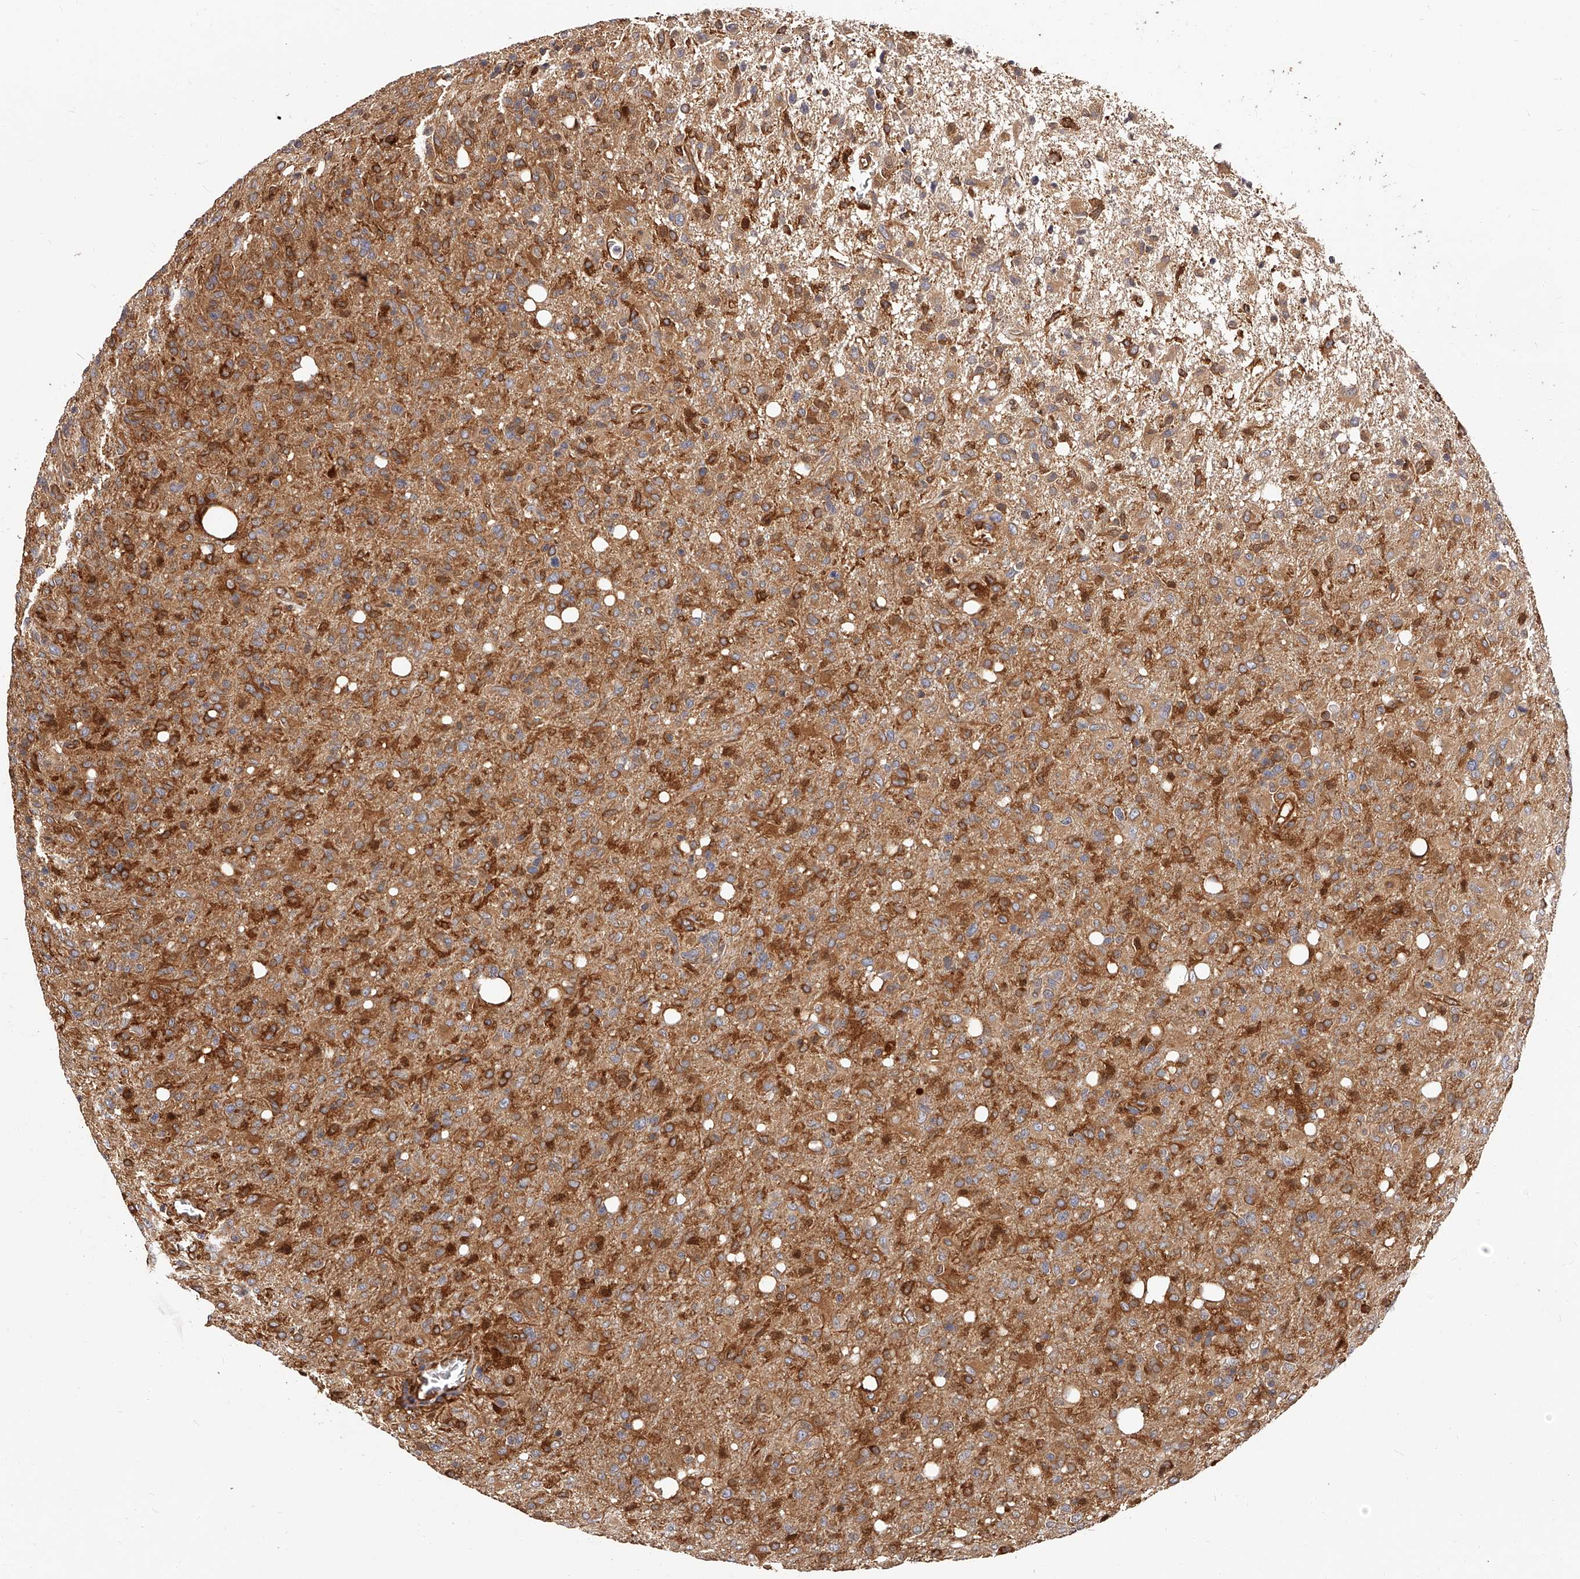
{"staining": {"intensity": "moderate", "quantity": ">75%", "location": "cytoplasmic/membranous"}, "tissue": "glioma", "cell_type": "Tumor cells", "image_type": "cancer", "snomed": [{"axis": "morphology", "description": "Glioma, malignant, High grade"}, {"axis": "topography", "description": "Brain"}], "caption": "Immunohistochemical staining of human glioma demonstrates medium levels of moderate cytoplasmic/membranous expression in about >75% of tumor cells.", "gene": "LAP3", "patient": {"sex": "female", "age": 57}}